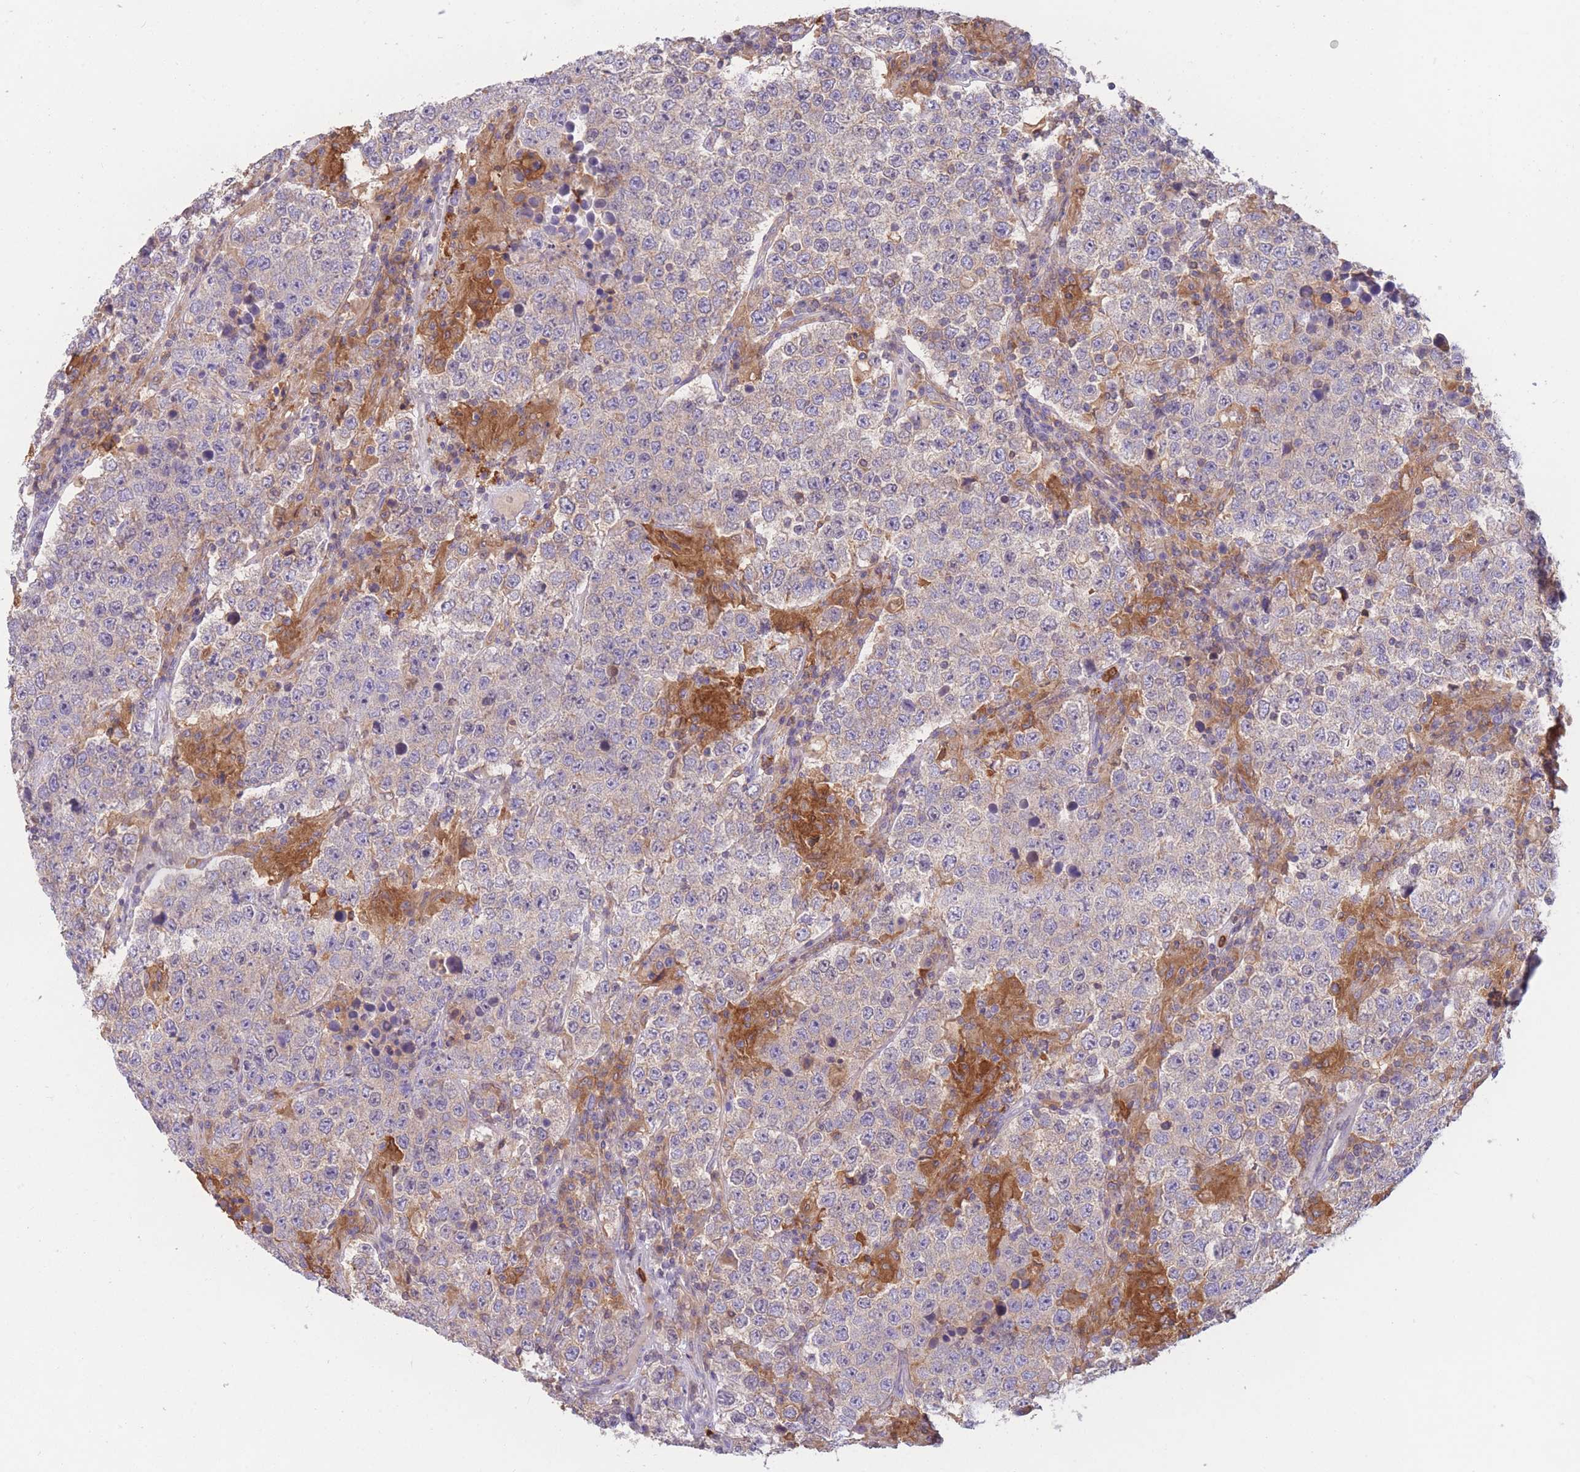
{"staining": {"intensity": "weak", "quantity": "25%-75%", "location": "cytoplasmic/membranous"}, "tissue": "testis cancer", "cell_type": "Tumor cells", "image_type": "cancer", "snomed": [{"axis": "morphology", "description": "Normal tissue, NOS"}, {"axis": "morphology", "description": "Urothelial carcinoma, High grade"}, {"axis": "morphology", "description": "Seminoma, NOS"}, {"axis": "morphology", "description": "Carcinoma, Embryonal, NOS"}, {"axis": "topography", "description": "Urinary bladder"}, {"axis": "topography", "description": "Testis"}], "caption": "A photomicrograph of testis cancer (embryonal carcinoma) stained for a protein demonstrates weak cytoplasmic/membranous brown staining in tumor cells. (DAB (3,3'-diaminobenzidine) IHC with brightfield microscopy, high magnification).", "gene": "ST3GAL4", "patient": {"sex": "male", "age": 41}}